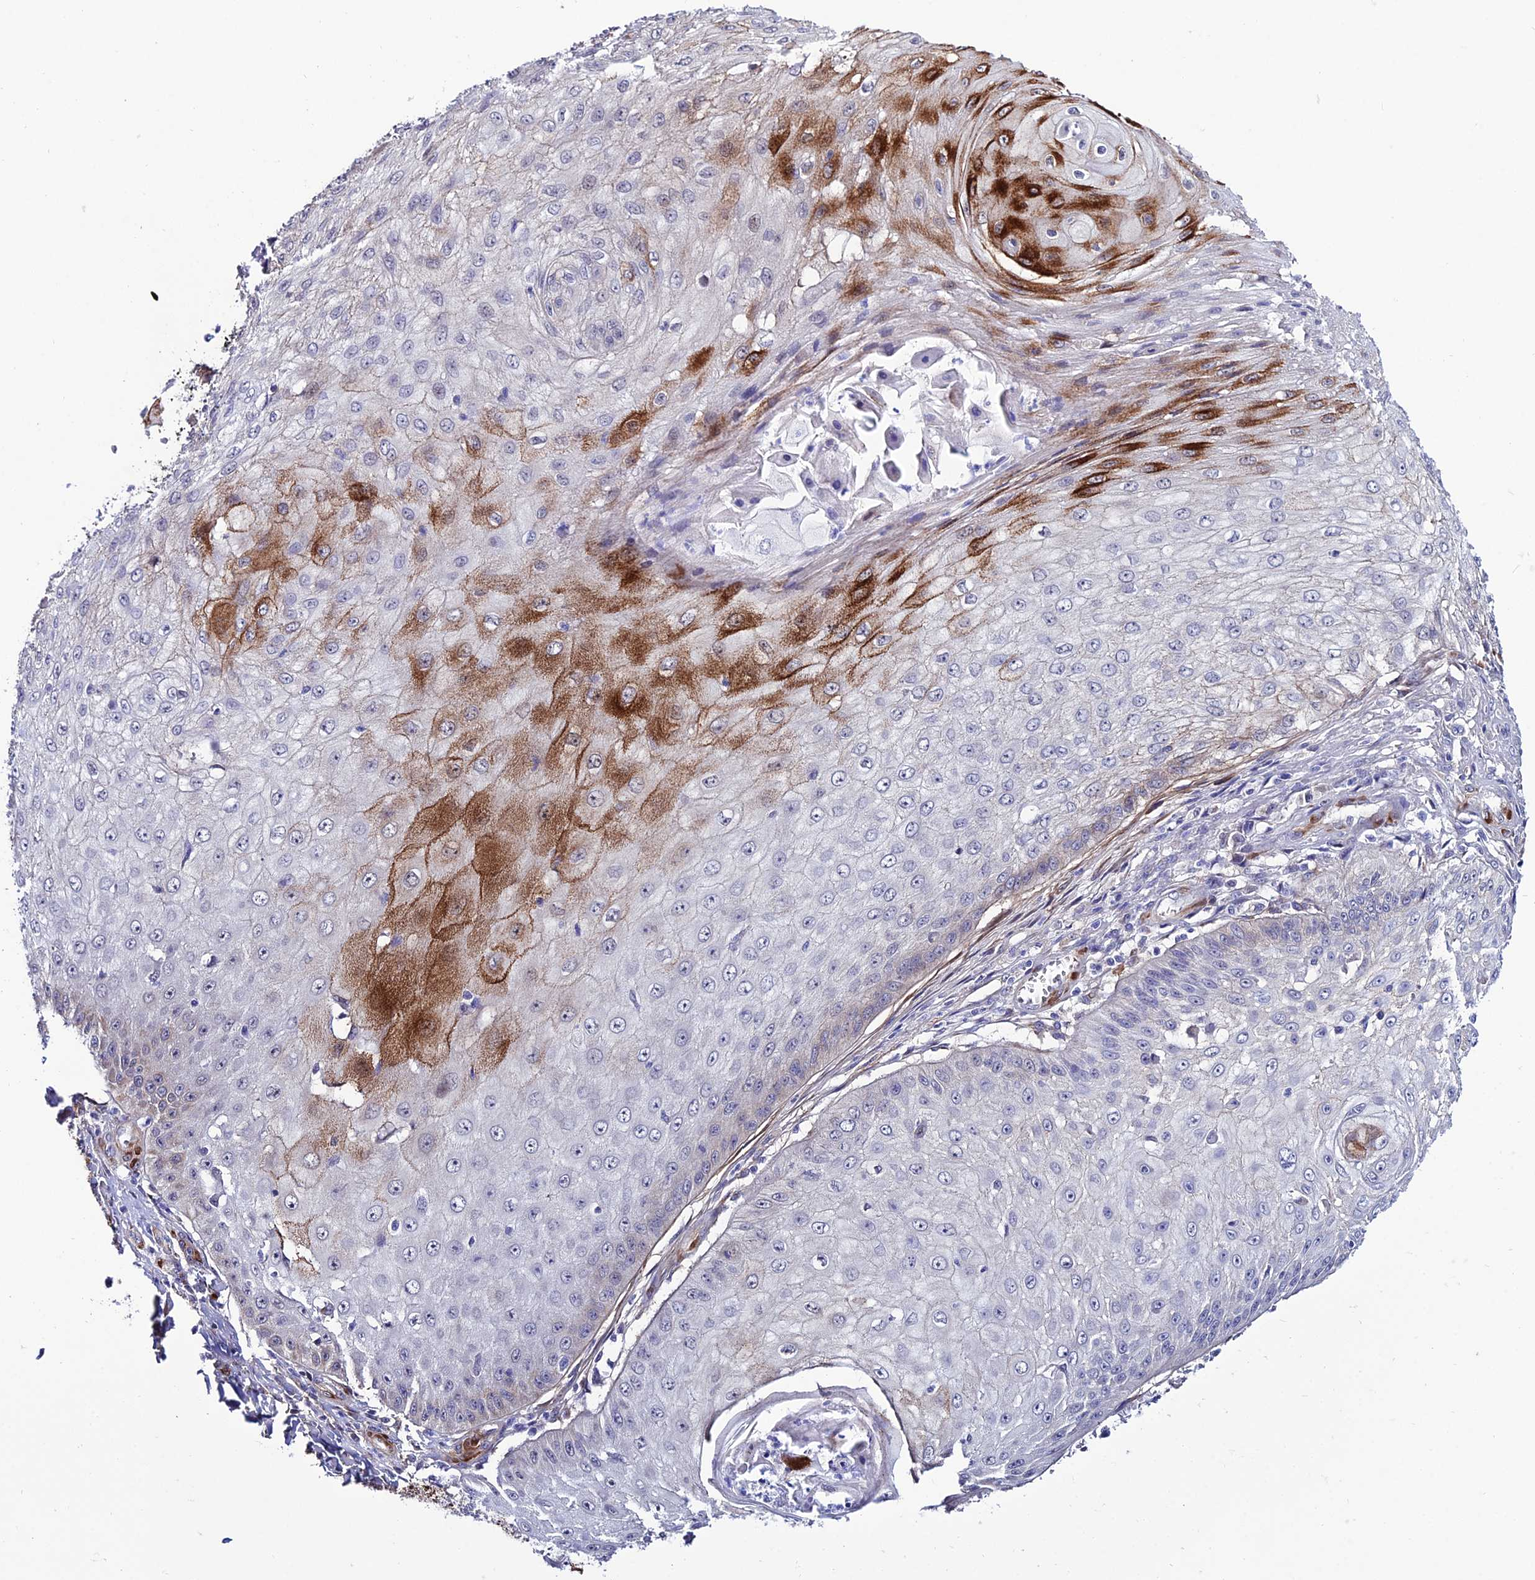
{"staining": {"intensity": "strong", "quantity": "<25%", "location": "cytoplasmic/membranous"}, "tissue": "skin cancer", "cell_type": "Tumor cells", "image_type": "cancer", "snomed": [{"axis": "morphology", "description": "Squamous cell carcinoma, NOS"}, {"axis": "topography", "description": "Skin"}], "caption": "The photomicrograph shows a brown stain indicating the presence of a protein in the cytoplasmic/membranous of tumor cells in squamous cell carcinoma (skin).", "gene": "SYT15", "patient": {"sex": "male", "age": 70}}